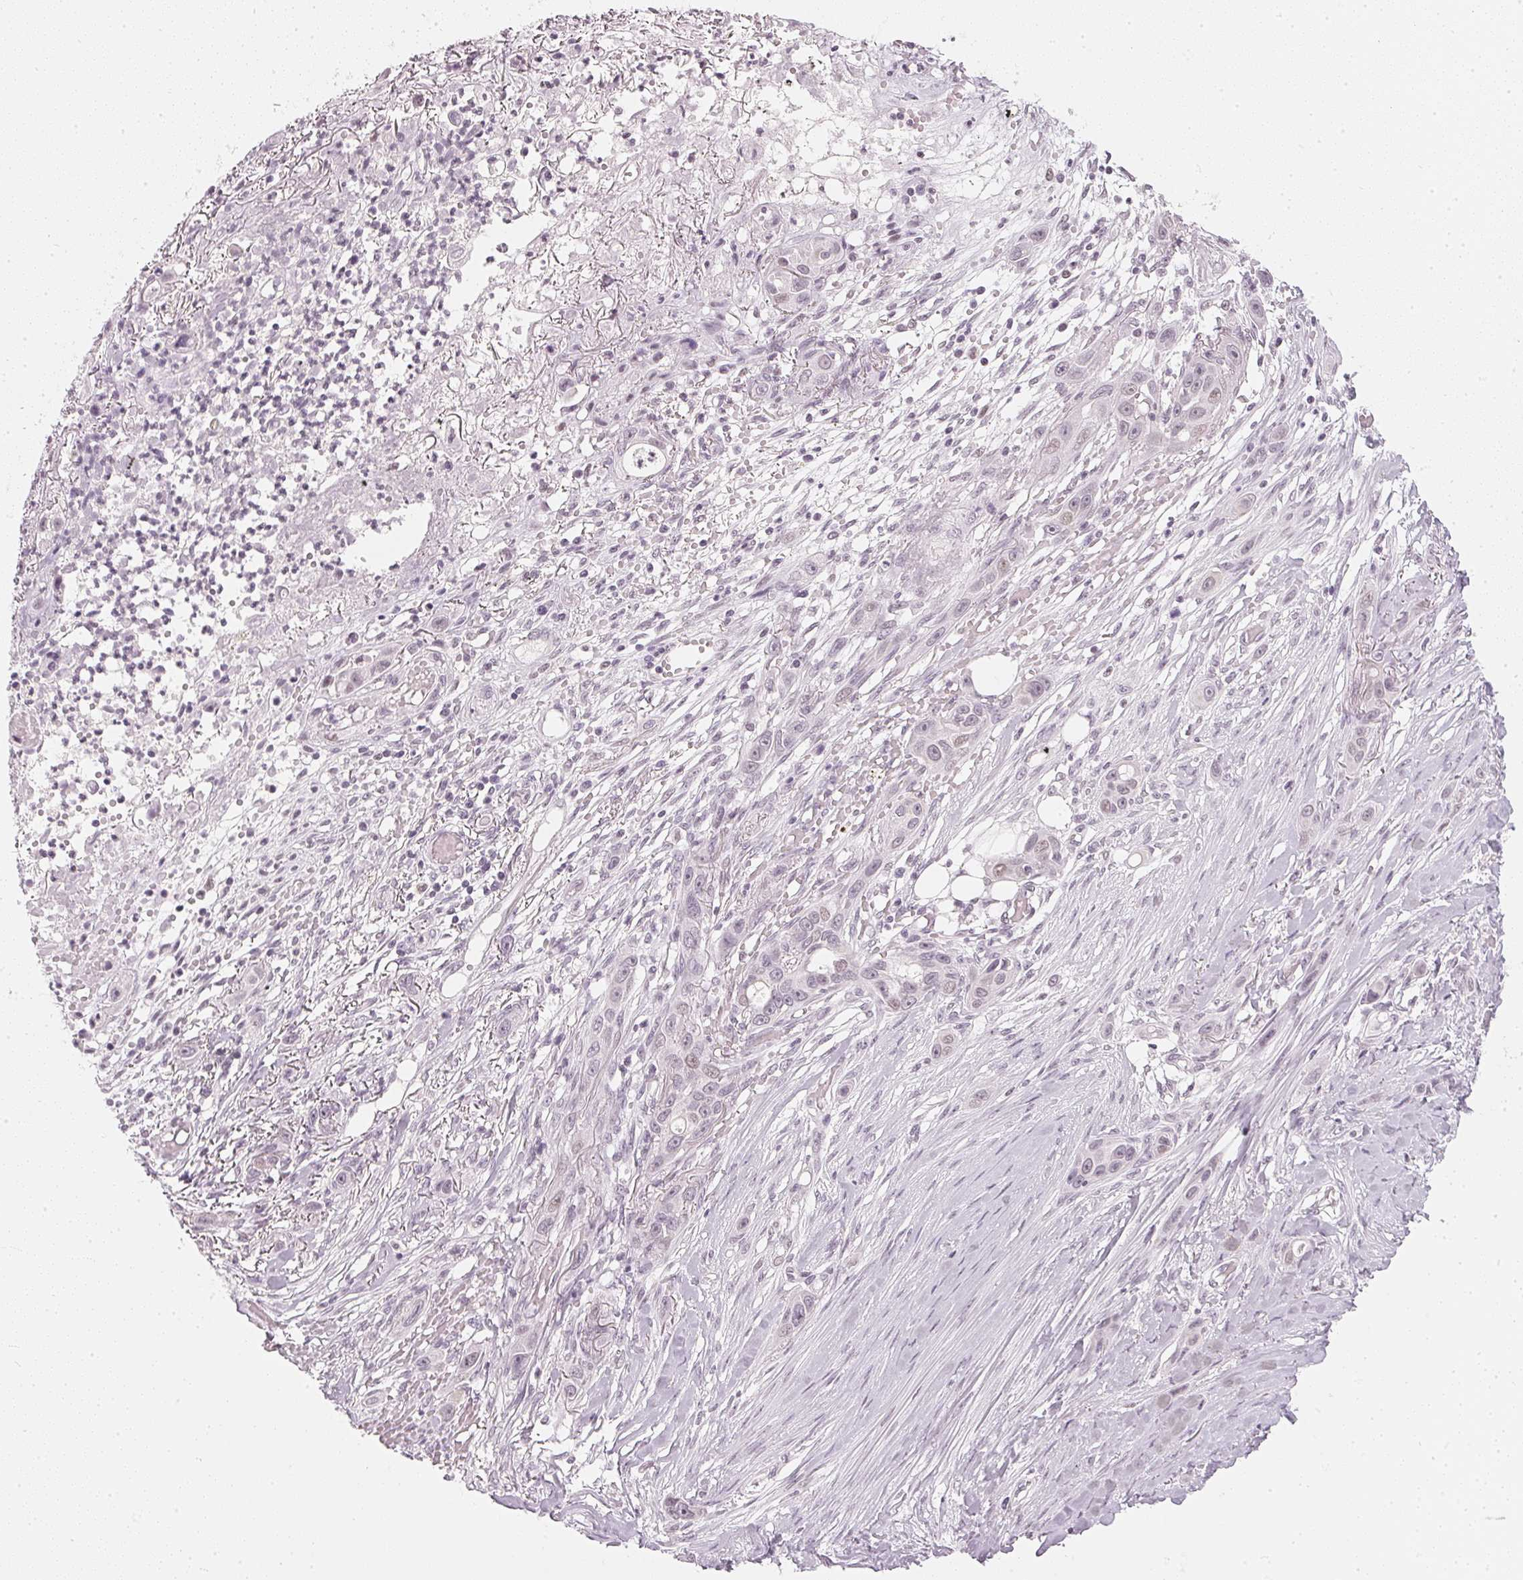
{"staining": {"intensity": "negative", "quantity": "none", "location": "none"}, "tissue": "skin cancer", "cell_type": "Tumor cells", "image_type": "cancer", "snomed": [{"axis": "morphology", "description": "Squamous cell carcinoma, NOS"}, {"axis": "topography", "description": "Skin"}], "caption": "Protein analysis of squamous cell carcinoma (skin) exhibits no significant expression in tumor cells.", "gene": "DNAJC6", "patient": {"sex": "female", "age": 69}}